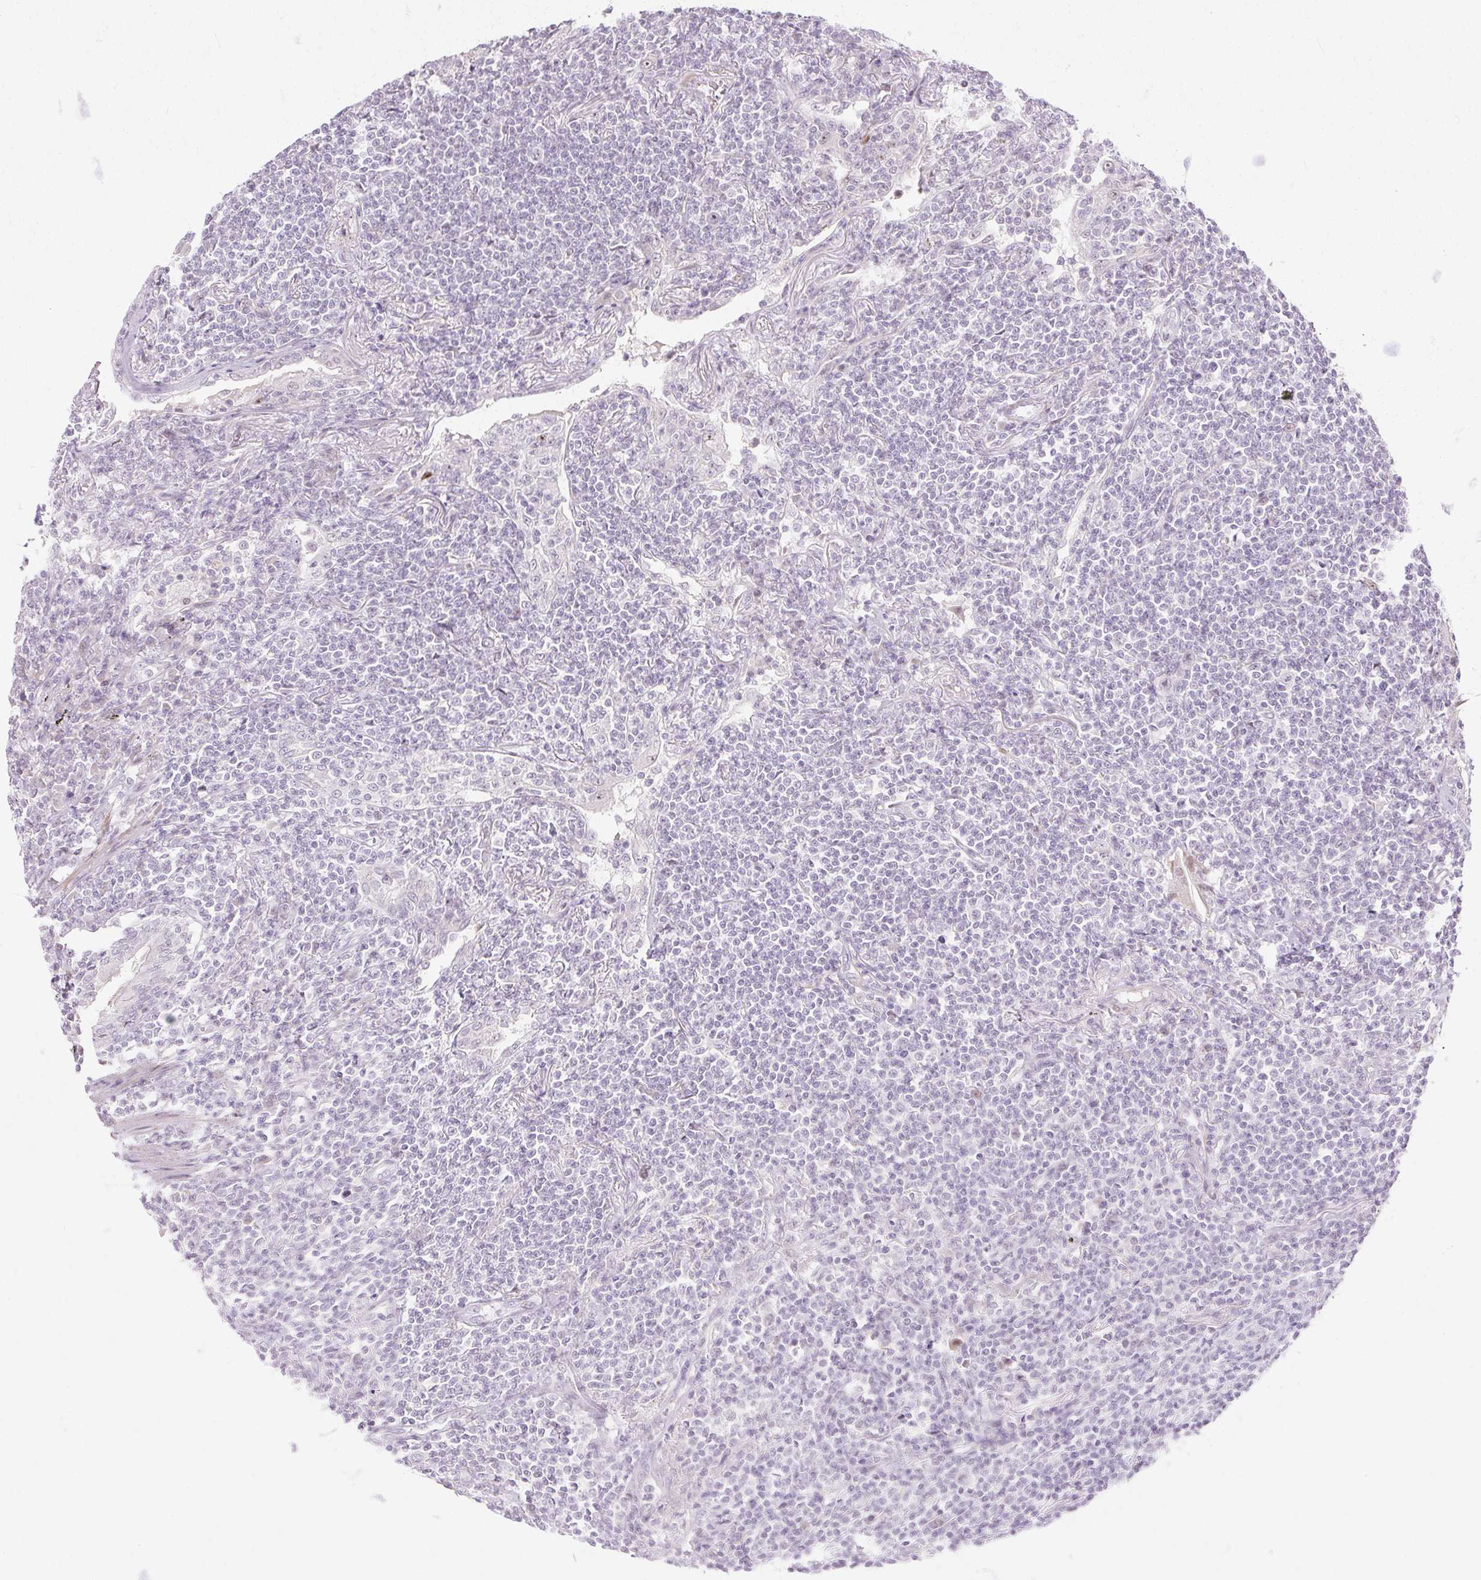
{"staining": {"intensity": "negative", "quantity": "none", "location": "none"}, "tissue": "lymphoma", "cell_type": "Tumor cells", "image_type": "cancer", "snomed": [{"axis": "morphology", "description": "Malignant lymphoma, non-Hodgkin's type, Low grade"}, {"axis": "topography", "description": "Lung"}], "caption": "Protein analysis of lymphoma demonstrates no significant positivity in tumor cells.", "gene": "C3orf49", "patient": {"sex": "female", "age": 71}}